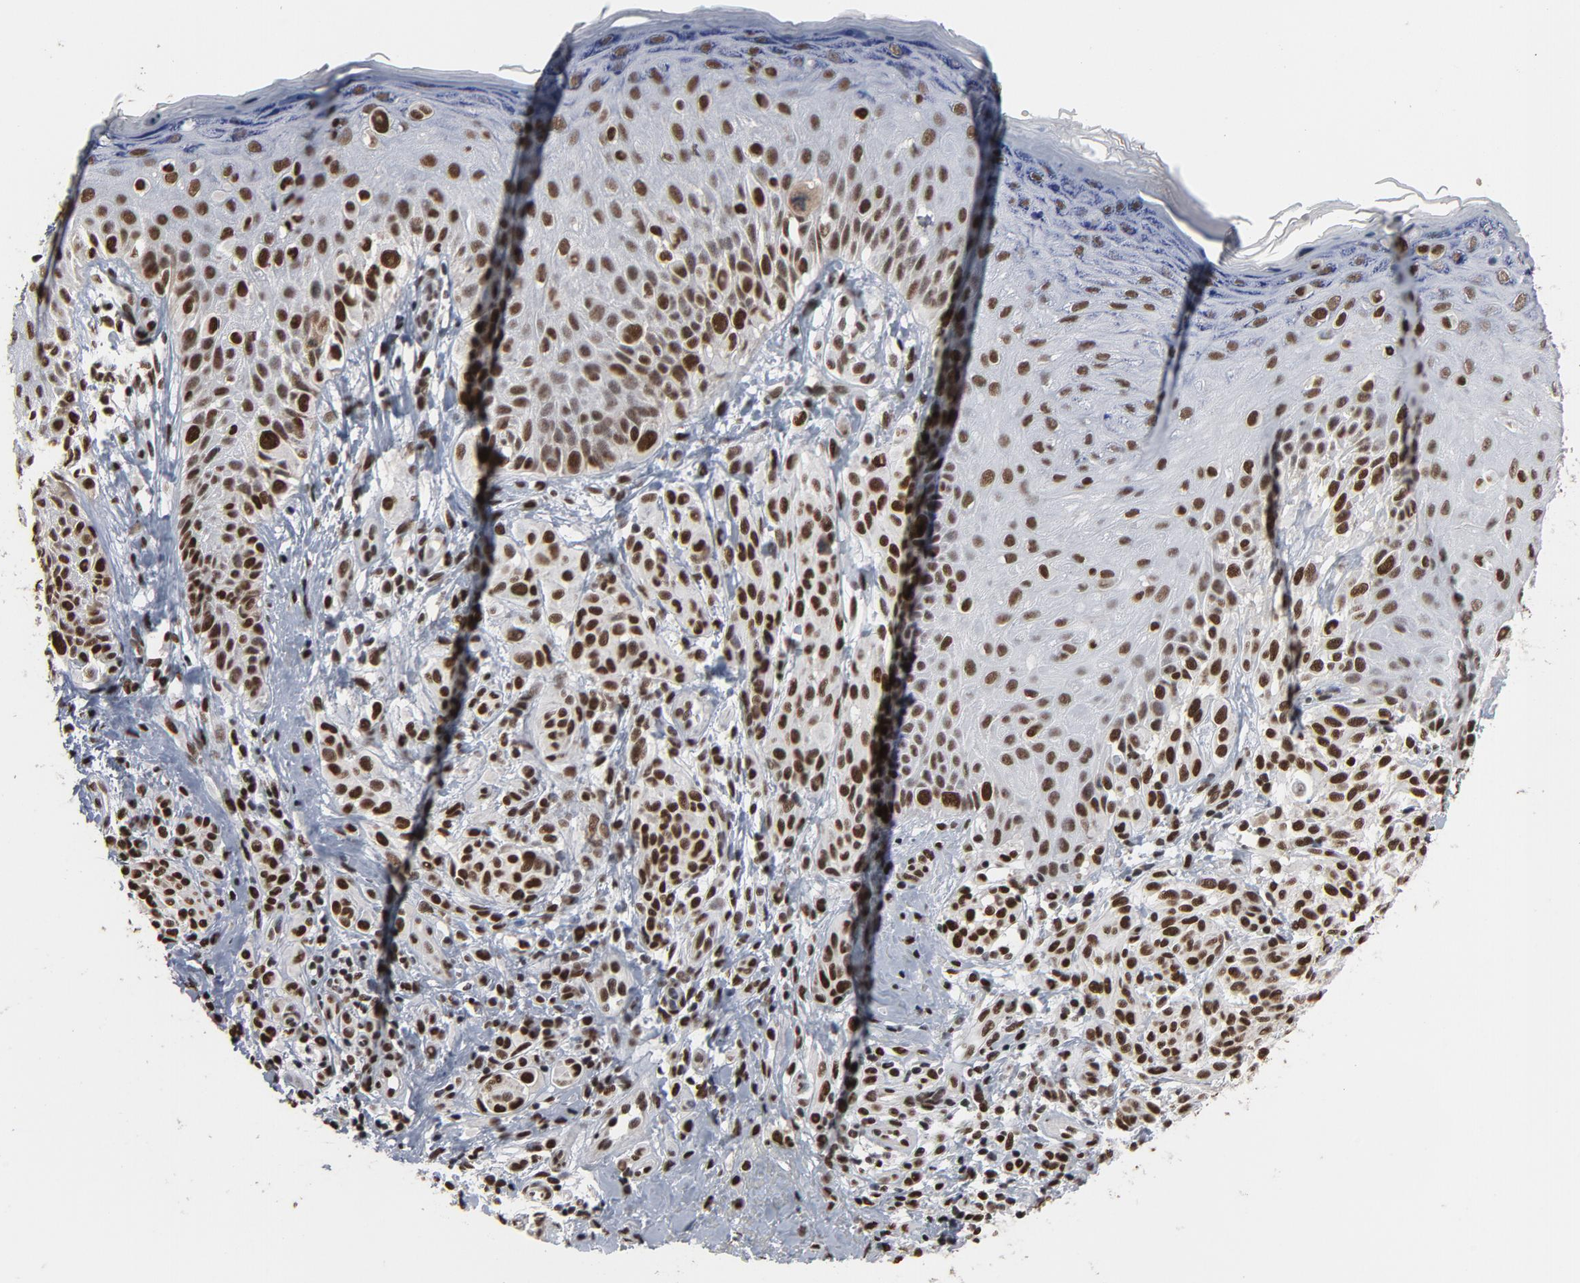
{"staining": {"intensity": "strong", "quantity": ">75%", "location": "nuclear"}, "tissue": "melanoma", "cell_type": "Tumor cells", "image_type": "cancer", "snomed": [{"axis": "morphology", "description": "Malignant melanoma, NOS"}, {"axis": "topography", "description": "Skin"}], "caption": "Immunohistochemical staining of malignant melanoma displays strong nuclear protein staining in about >75% of tumor cells.", "gene": "MRE11", "patient": {"sex": "male", "age": 57}}